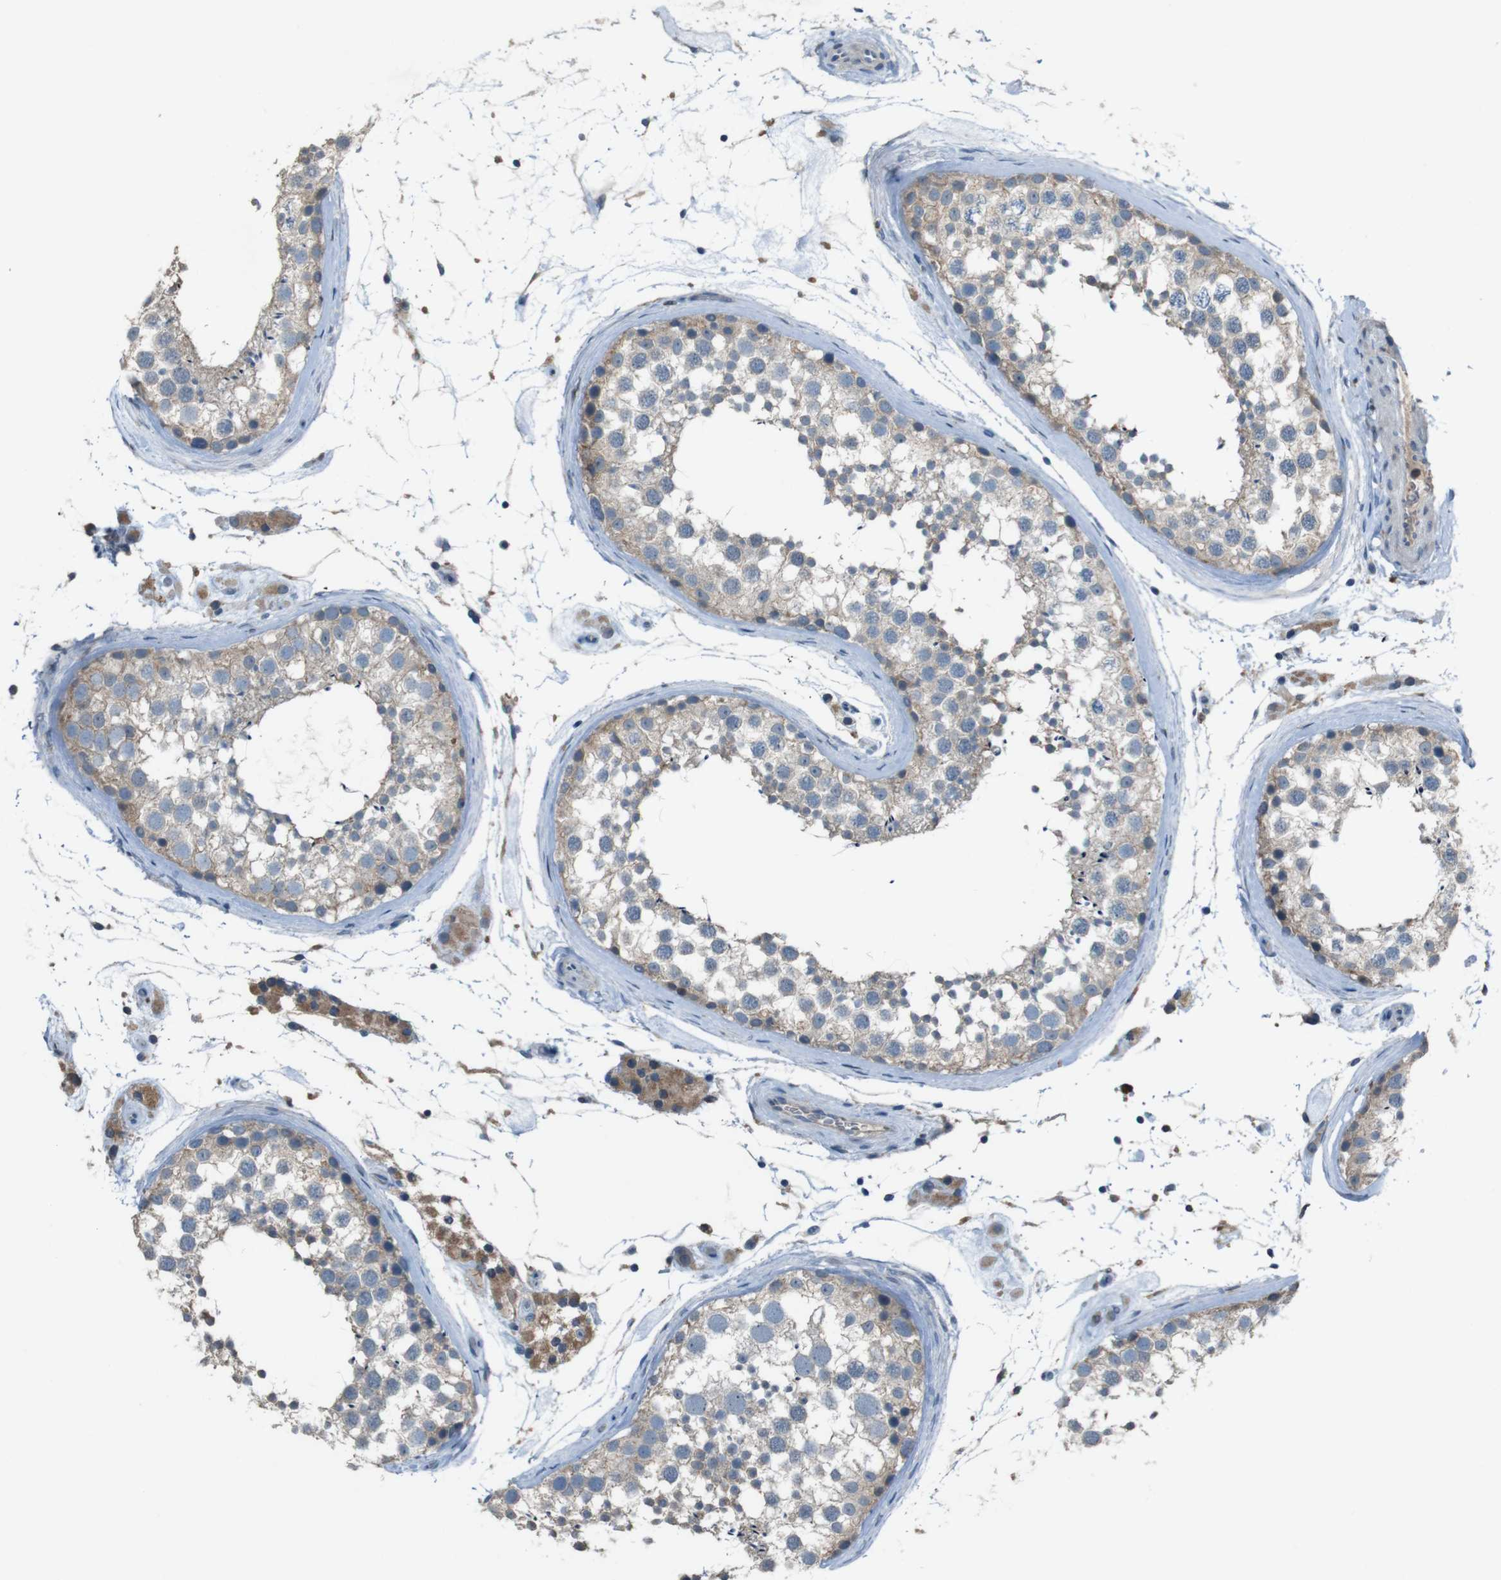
{"staining": {"intensity": "weak", "quantity": ">75%", "location": "cytoplasmic/membranous"}, "tissue": "testis", "cell_type": "Cells in seminiferous ducts", "image_type": "normal", "snomed": [{"axis": "morphology", "description": "Normal tissue, NOS"}, {"axis": "topography", "description": "Testis"}], "caption": "Benign testis was stained to show a protein in brown. There is low levels of weak cytoplasmic/membranous staining in about >75% of cells in seminiferous ducts. (Brightfield microscopy of DAB IHC at high magnification).", "gene": "MOGAT3", "patient": {"sex": "male", "age": 46}}